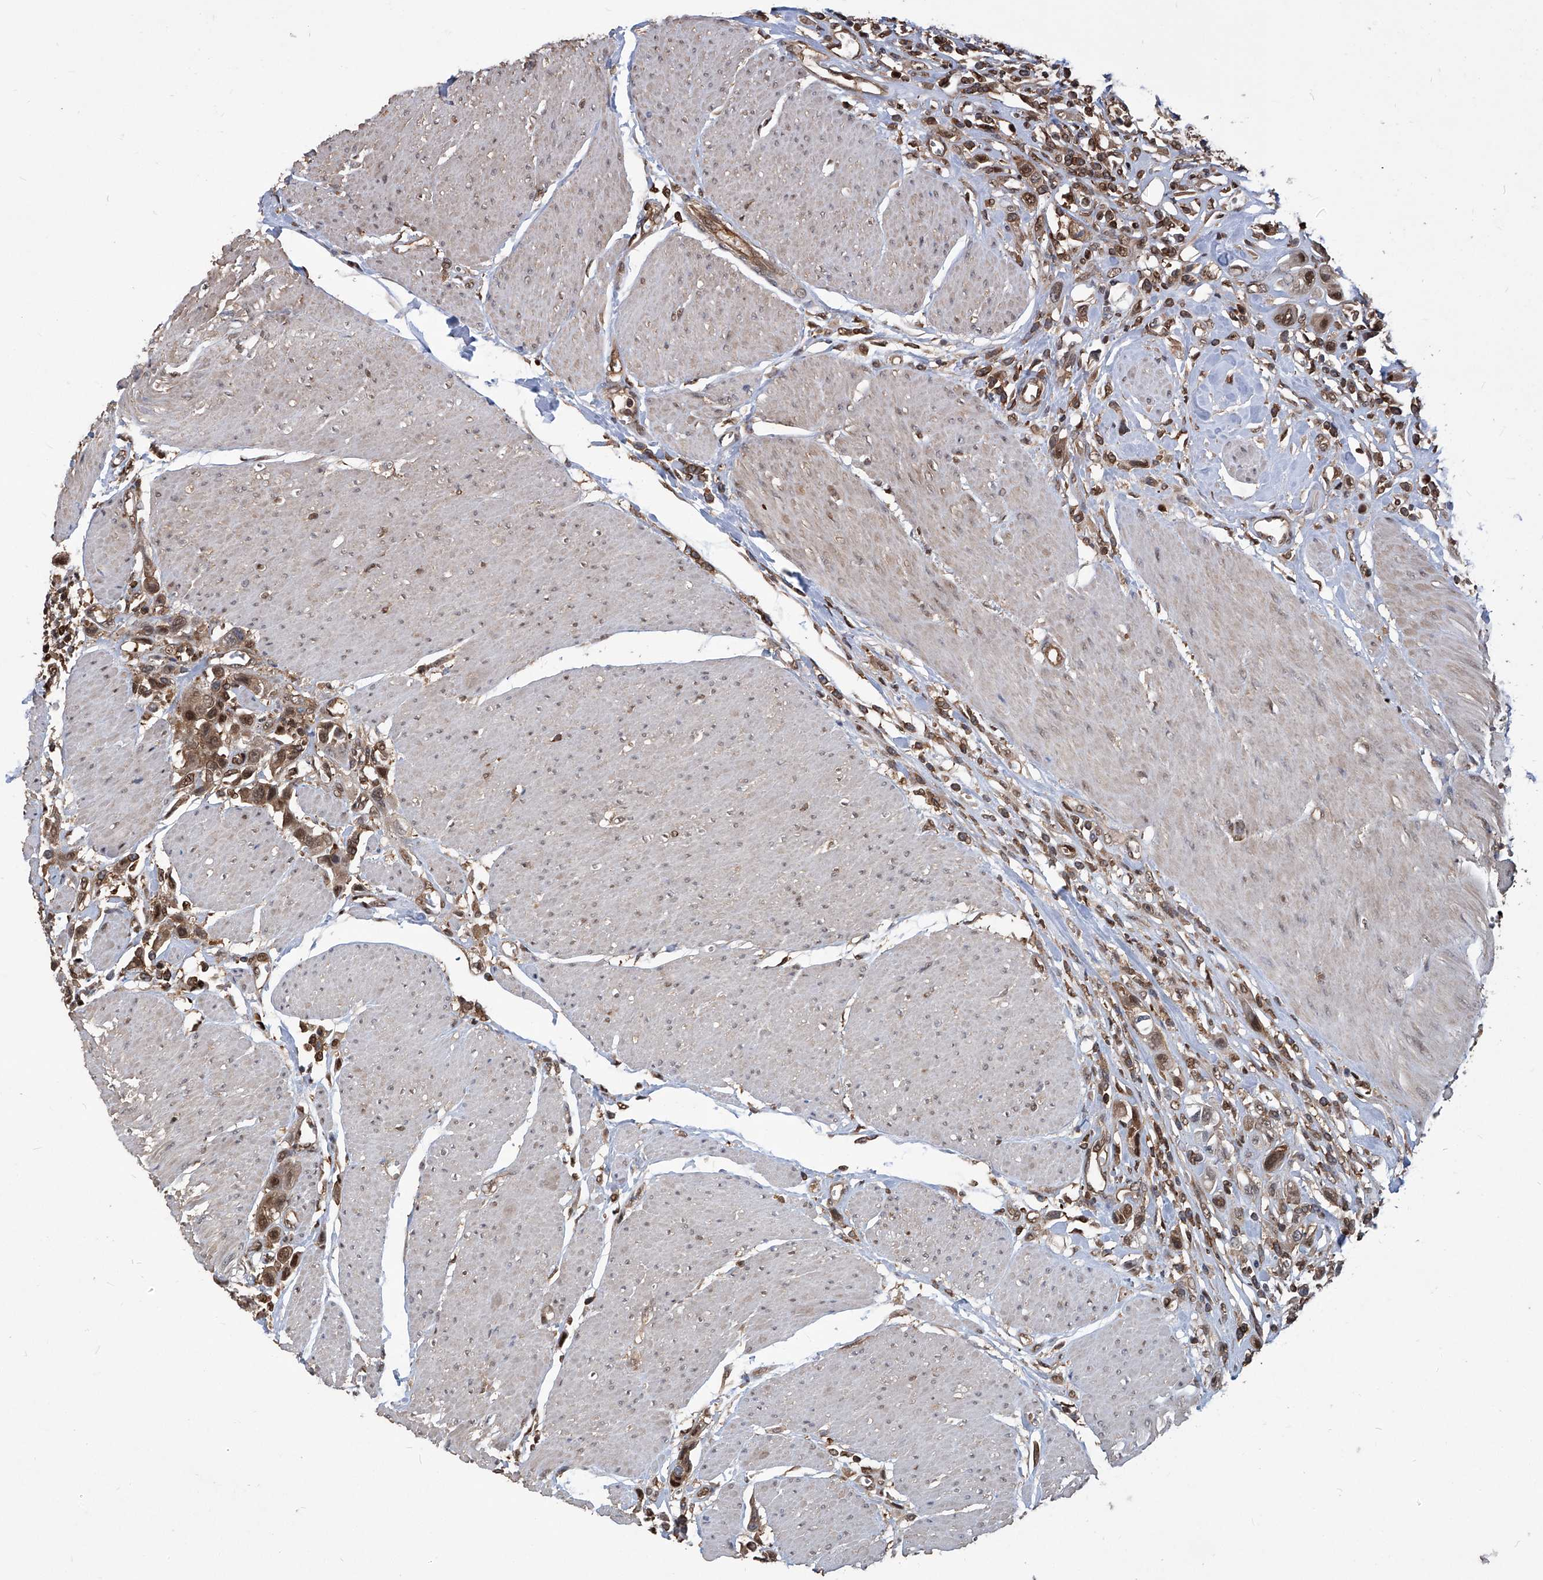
{"staining": {"intensity": "moderate", "quantity": ">75%", "location": "cytoplasmic/membranous,nuclear"}, "tissue": "urothelial cancer", "cell_type": "Tumor cells", "image_type": "cancer", "snomed": [{"axis": "morphology", "description": "Urothelial carcinoma, High grade"}, {"axis": "topography", "description": "Urinary bladder"}], "caption": "This image shows immunohistochemistry staining of urothelial carcinoma (high-grade), with medium moderate cytoplasmic/membranous and nuclear expression in about >75% of tumor cells.", "gene": "PSMB1", "patient": {"sex": "male", "age": 50}}